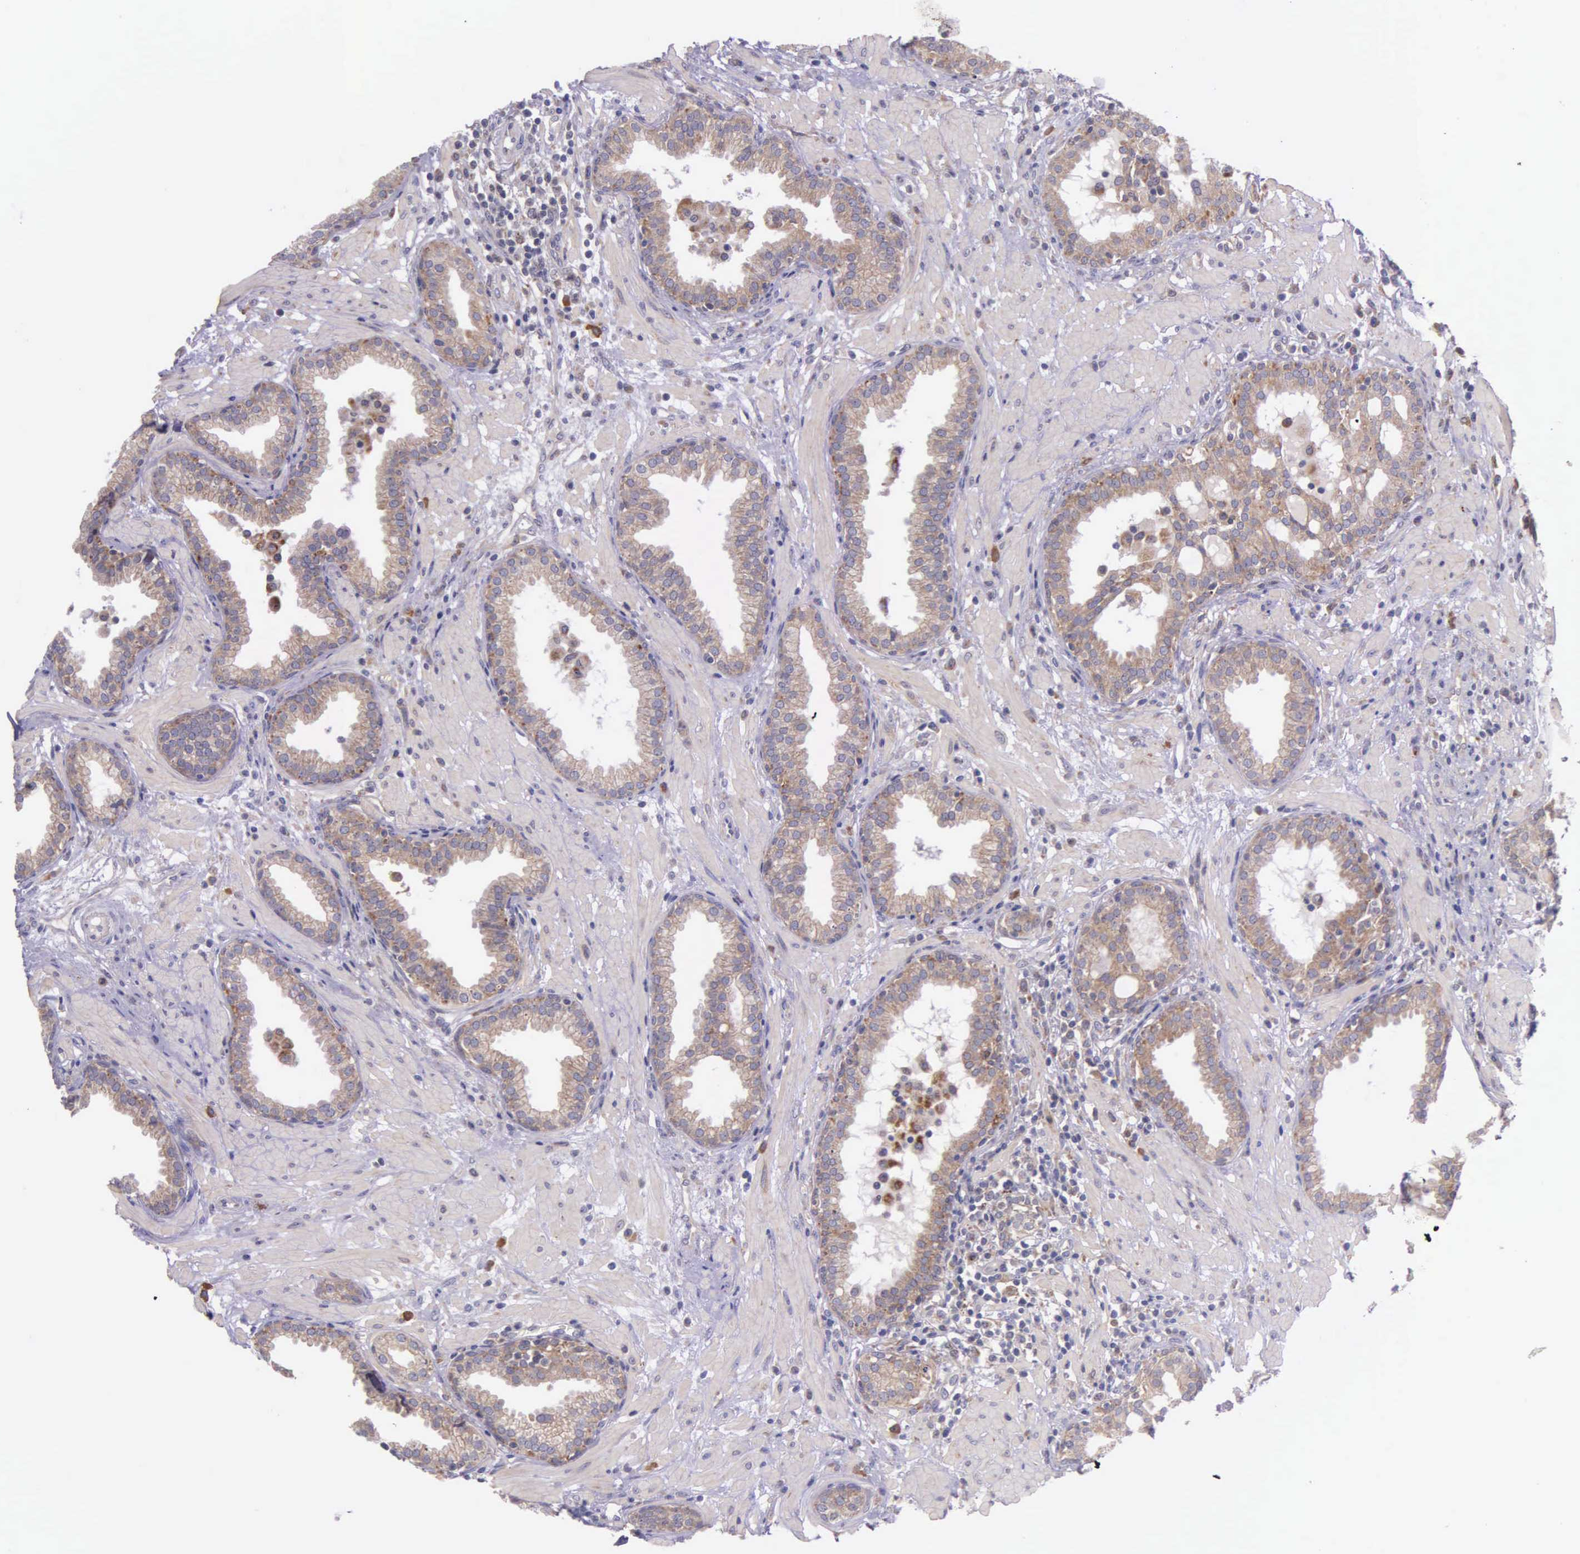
{"staining": {"intensity": "weak", "quantity": ">75%", "location": "cytoplasmic/membranous"}, "tissue": "prostate", "cell_type": "Glandular cells", "image_type": "normal", "snomed": [{"axis": "morphology", "description": "Normal tissue, NOS"}, {"axis": "topography", "description": "Prostate"}], "caption": "Prostate stained with DAB (3,3'-diaminobenzidine) IHC shows low levels of weak cytoplasmic/membranous positivity in about >75% of glandular cells. Using DAB (brown) and hematoxylin (blue) stains, captured at high magnification using brightfield microscopy.", "gene": "NSDHL", "patient": {"sex": "male", "age": 64}}